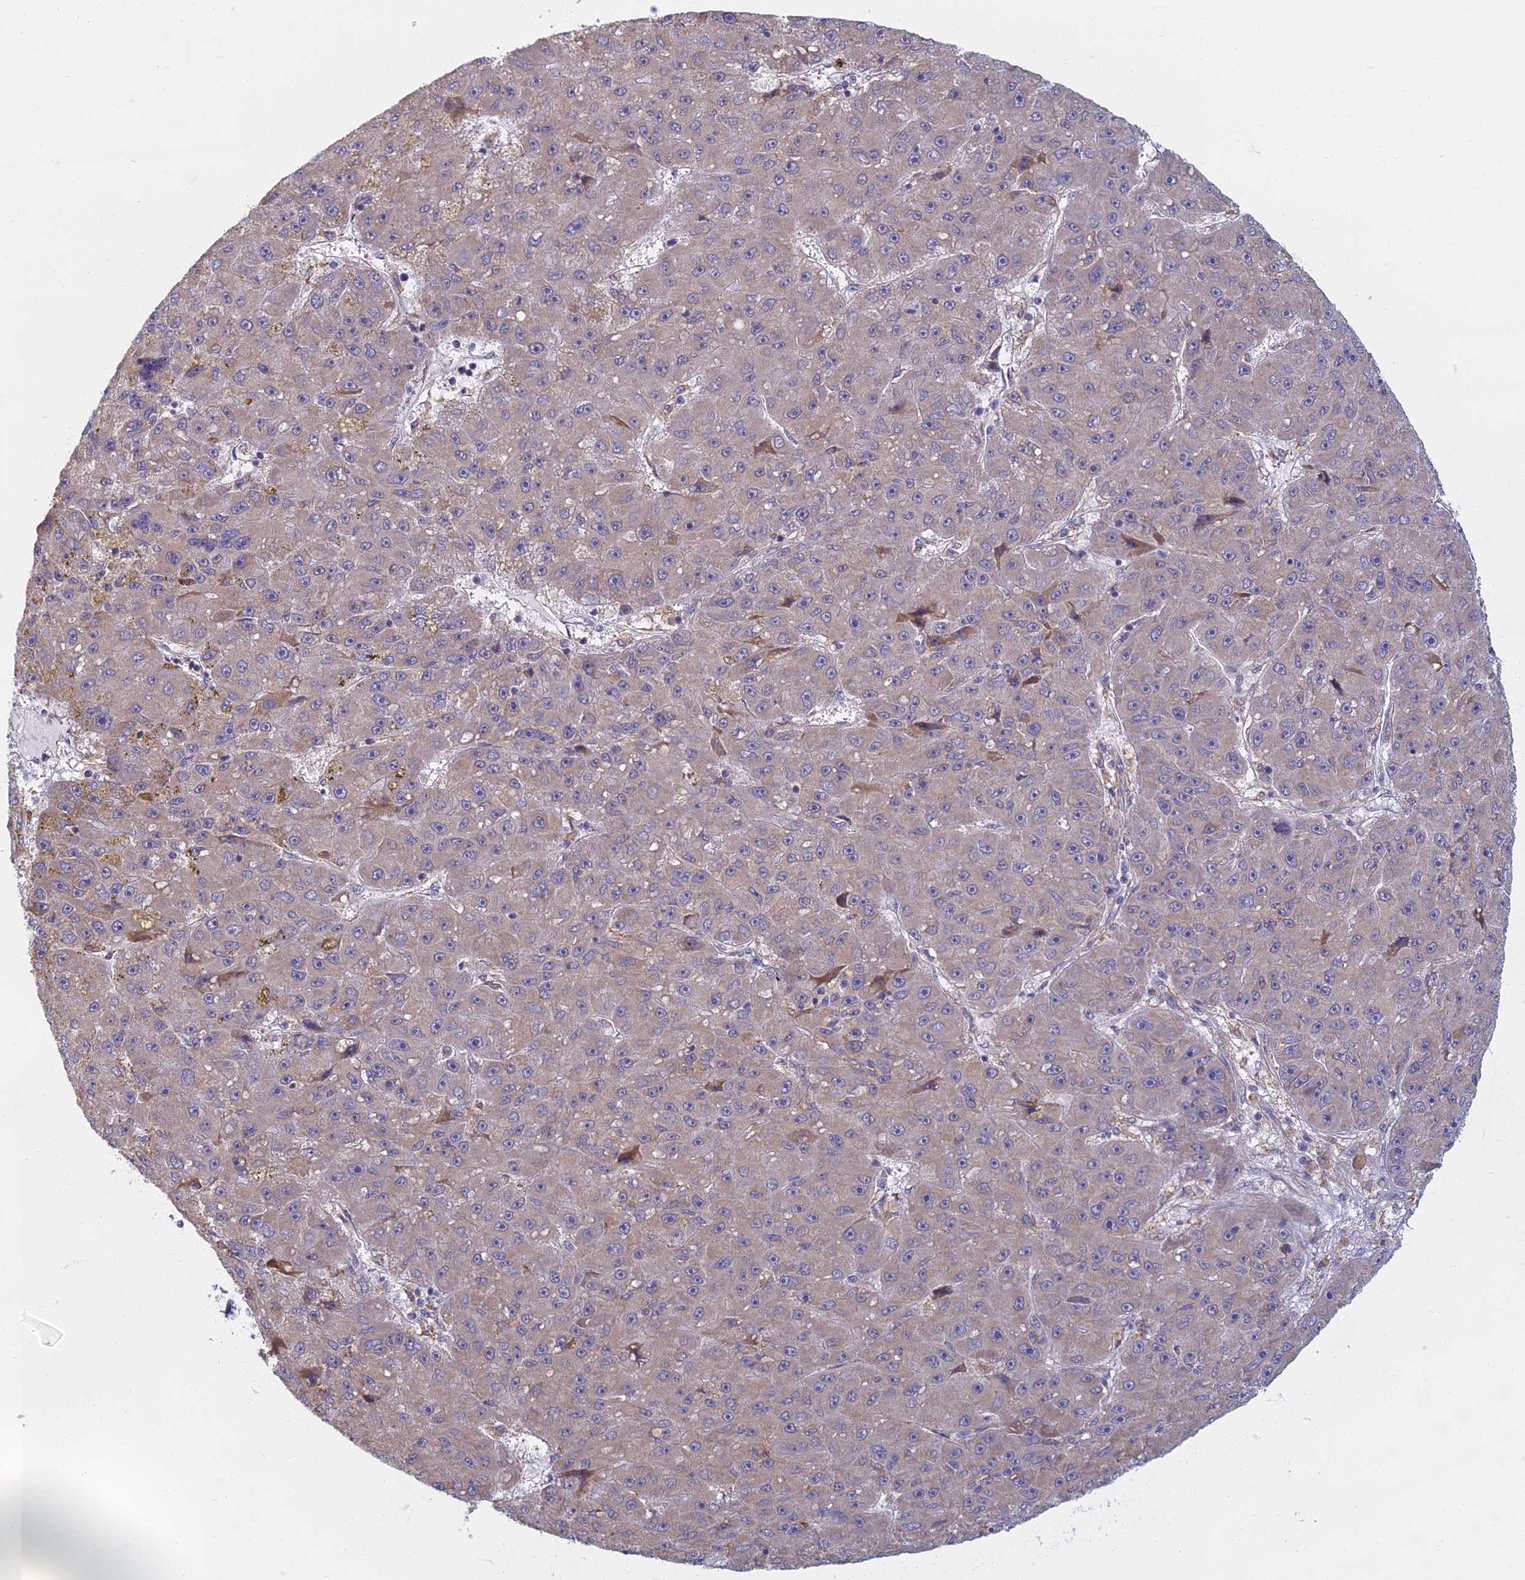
{"staining": {"intensity": "weak", "quantity": "<25%", "location": "cytoplasmic/membranous"}, "tissue": "liver cancer", "cell_type": "Tumor cells", "image_type": "cancer", "snomed": [{"axis": "morphology", "description": "Carcinoma, Hepatocellular, NOS"}, {"axis": "topography", "description": "Liver"}], "caption": "Immunohistochemical staining of human liver cancer shows no significant expression in tumor cells. The staining was performed using DAB (3,3'-diaminobenzidine) to visualize the protein expression in brown, while the nuclei were stained in blue with hematoxylin (Magnification: 20x).", "gene": "DDX51", "patient": {"sex": "male", "age": 67}}